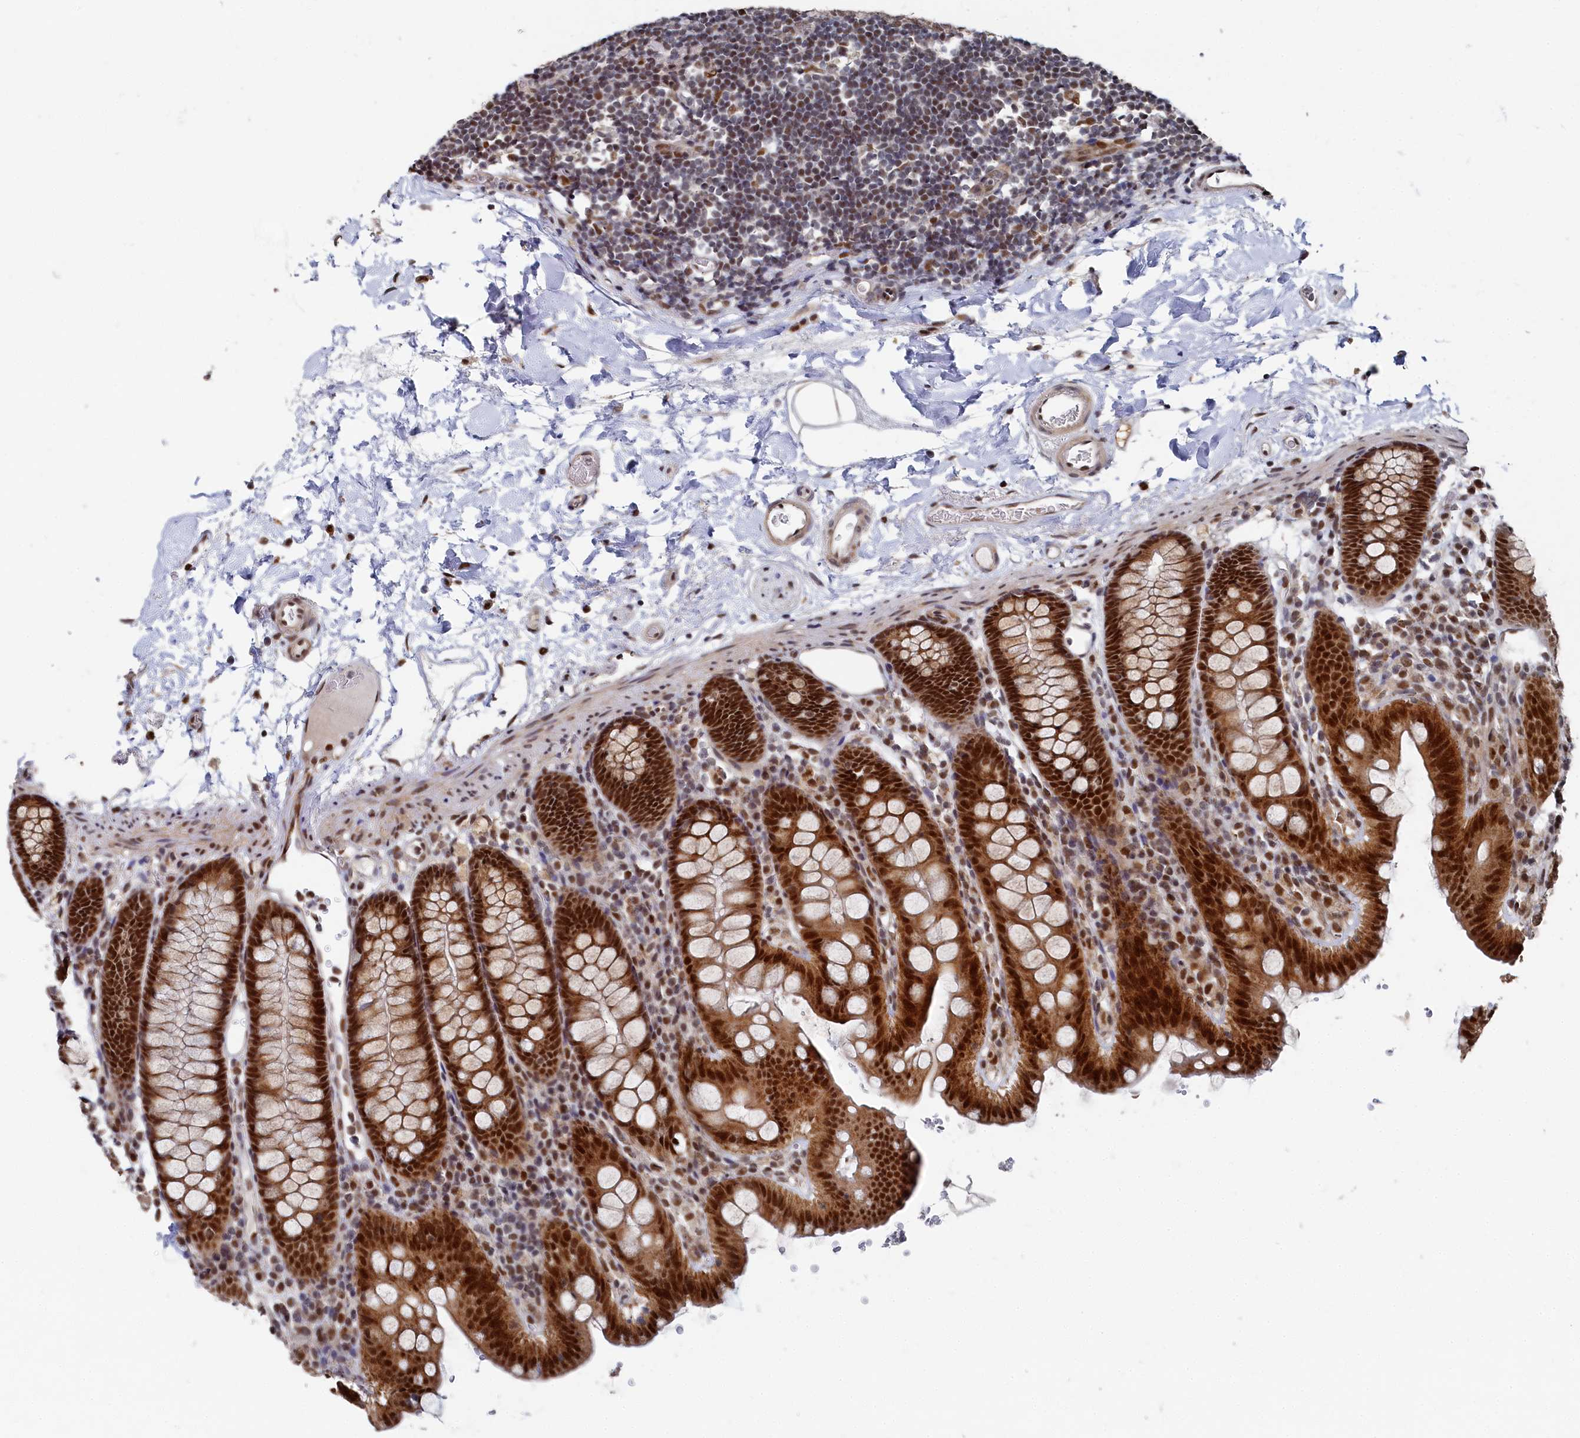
{"staining": {"intensity": "moderate", "quantity": ">75%", "location": "nuclear"}, "tissue": "colon", "cell_type": "Endothelial cells", "image_type": "normal", "snomed": [{"axis": "morphology", "description": "Normal tissue, NOS"}, {"axis": "topography", "description": "Colon"}], "caption": "IHC of benign colon displays medium levels of moderate nuclear staining in approximately >75% of endothelial cells. The staining is performed using DAB brown chromogen to label protein expression. The nuclei are counter-stained blue using hematoxylin.", "gene": "BUB3", "patient": {"sex": "male", "age": 75}}